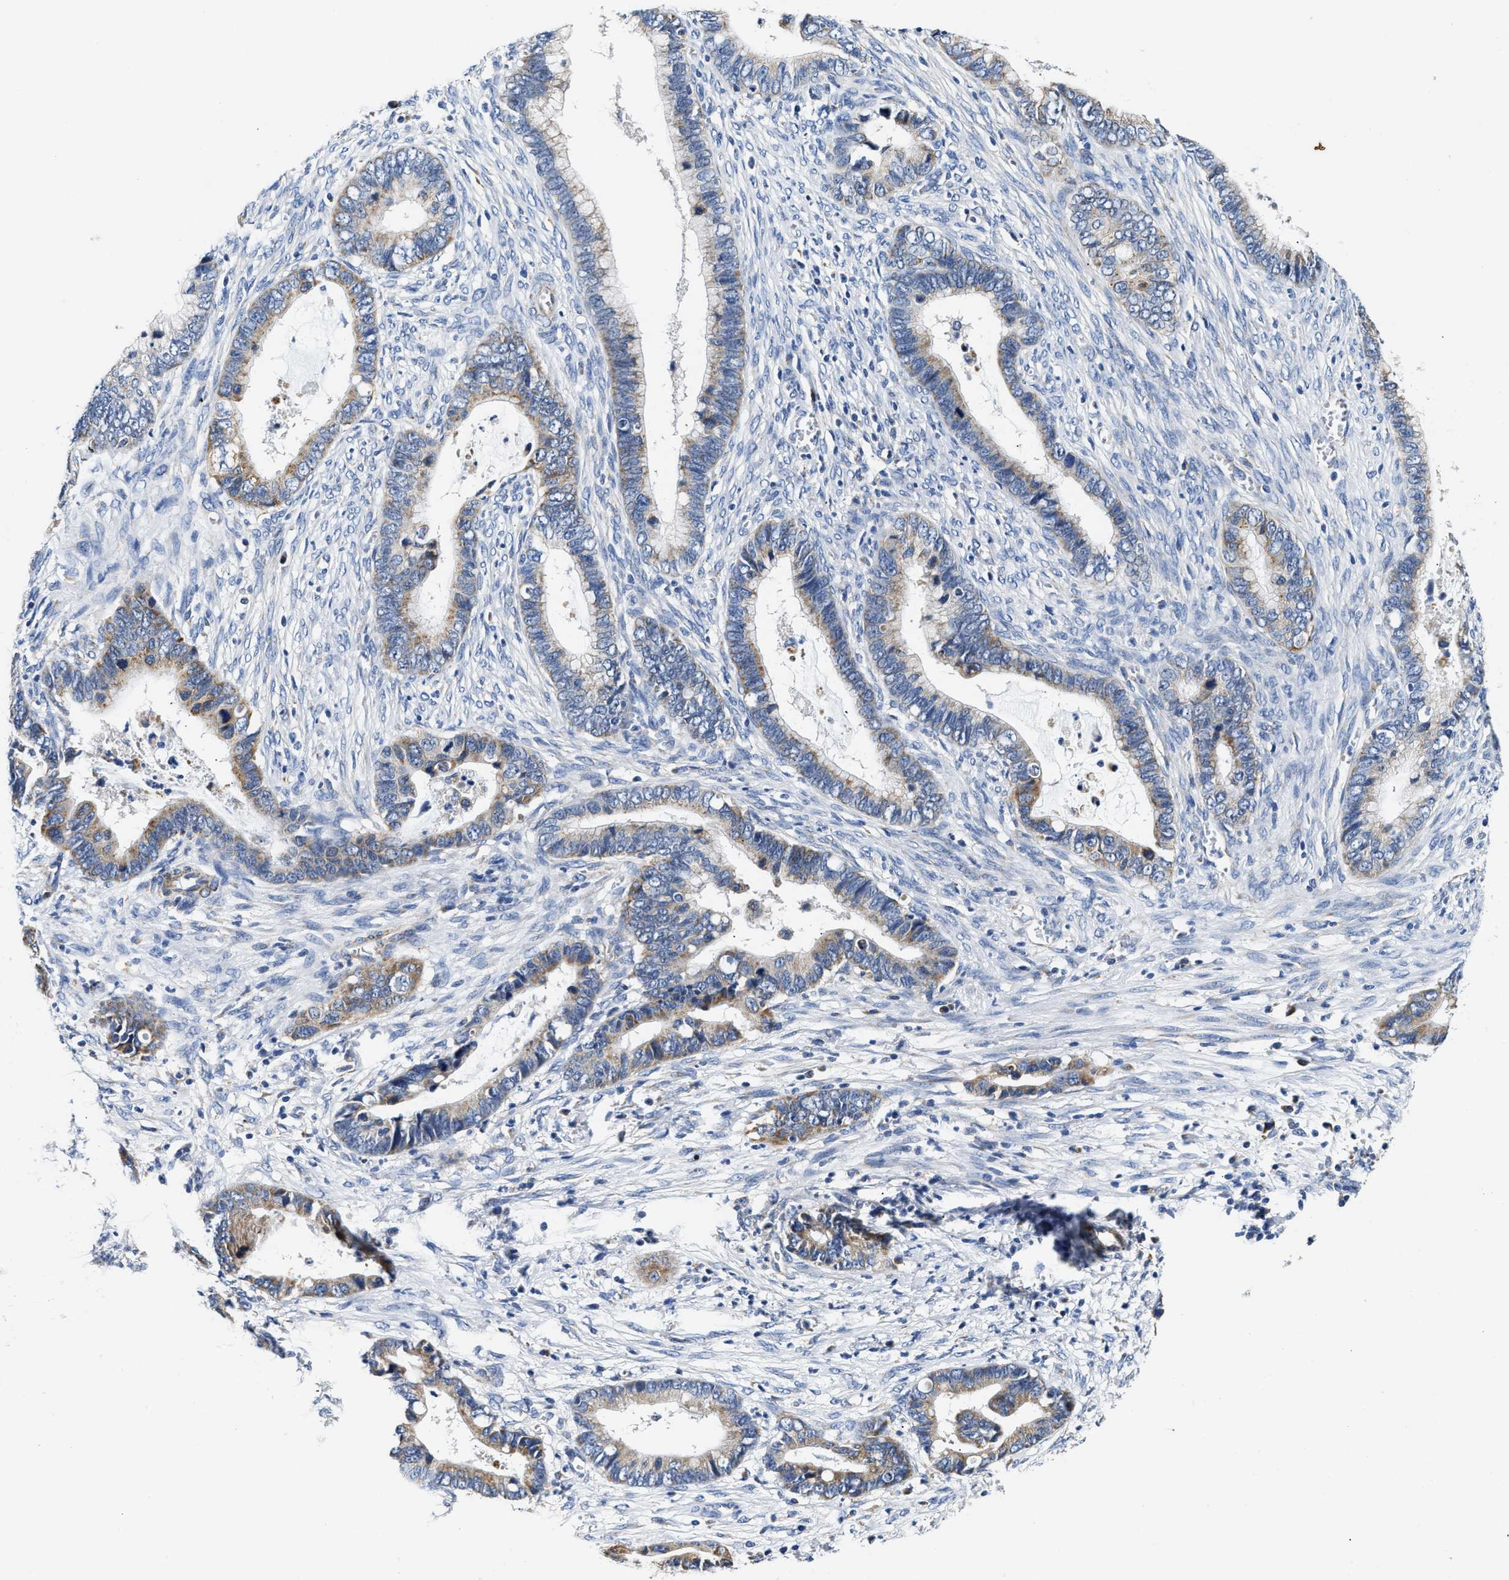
{"staining": {"intensity": "weak", "quantity": ">75%", "location": "cytoplasmic/membranous"}, "tissue": "cervical cancer", "cell_type": "Tumor cells", "image_type": "cancer", "snomed": [{"axis": "morphology", "description": "Adenocarcinoma, NOS"}, {"axis": "topography", "description": "Cervix"}], "caption": "Cervical adenocarcinoma was stained to show a protein in brown. There is low levels of weak cytoplasmic/membranous staining in approximately >75% of tumor cells.", "gene": "ACADVL", "patient": {"sex": "female", "age": 44}}